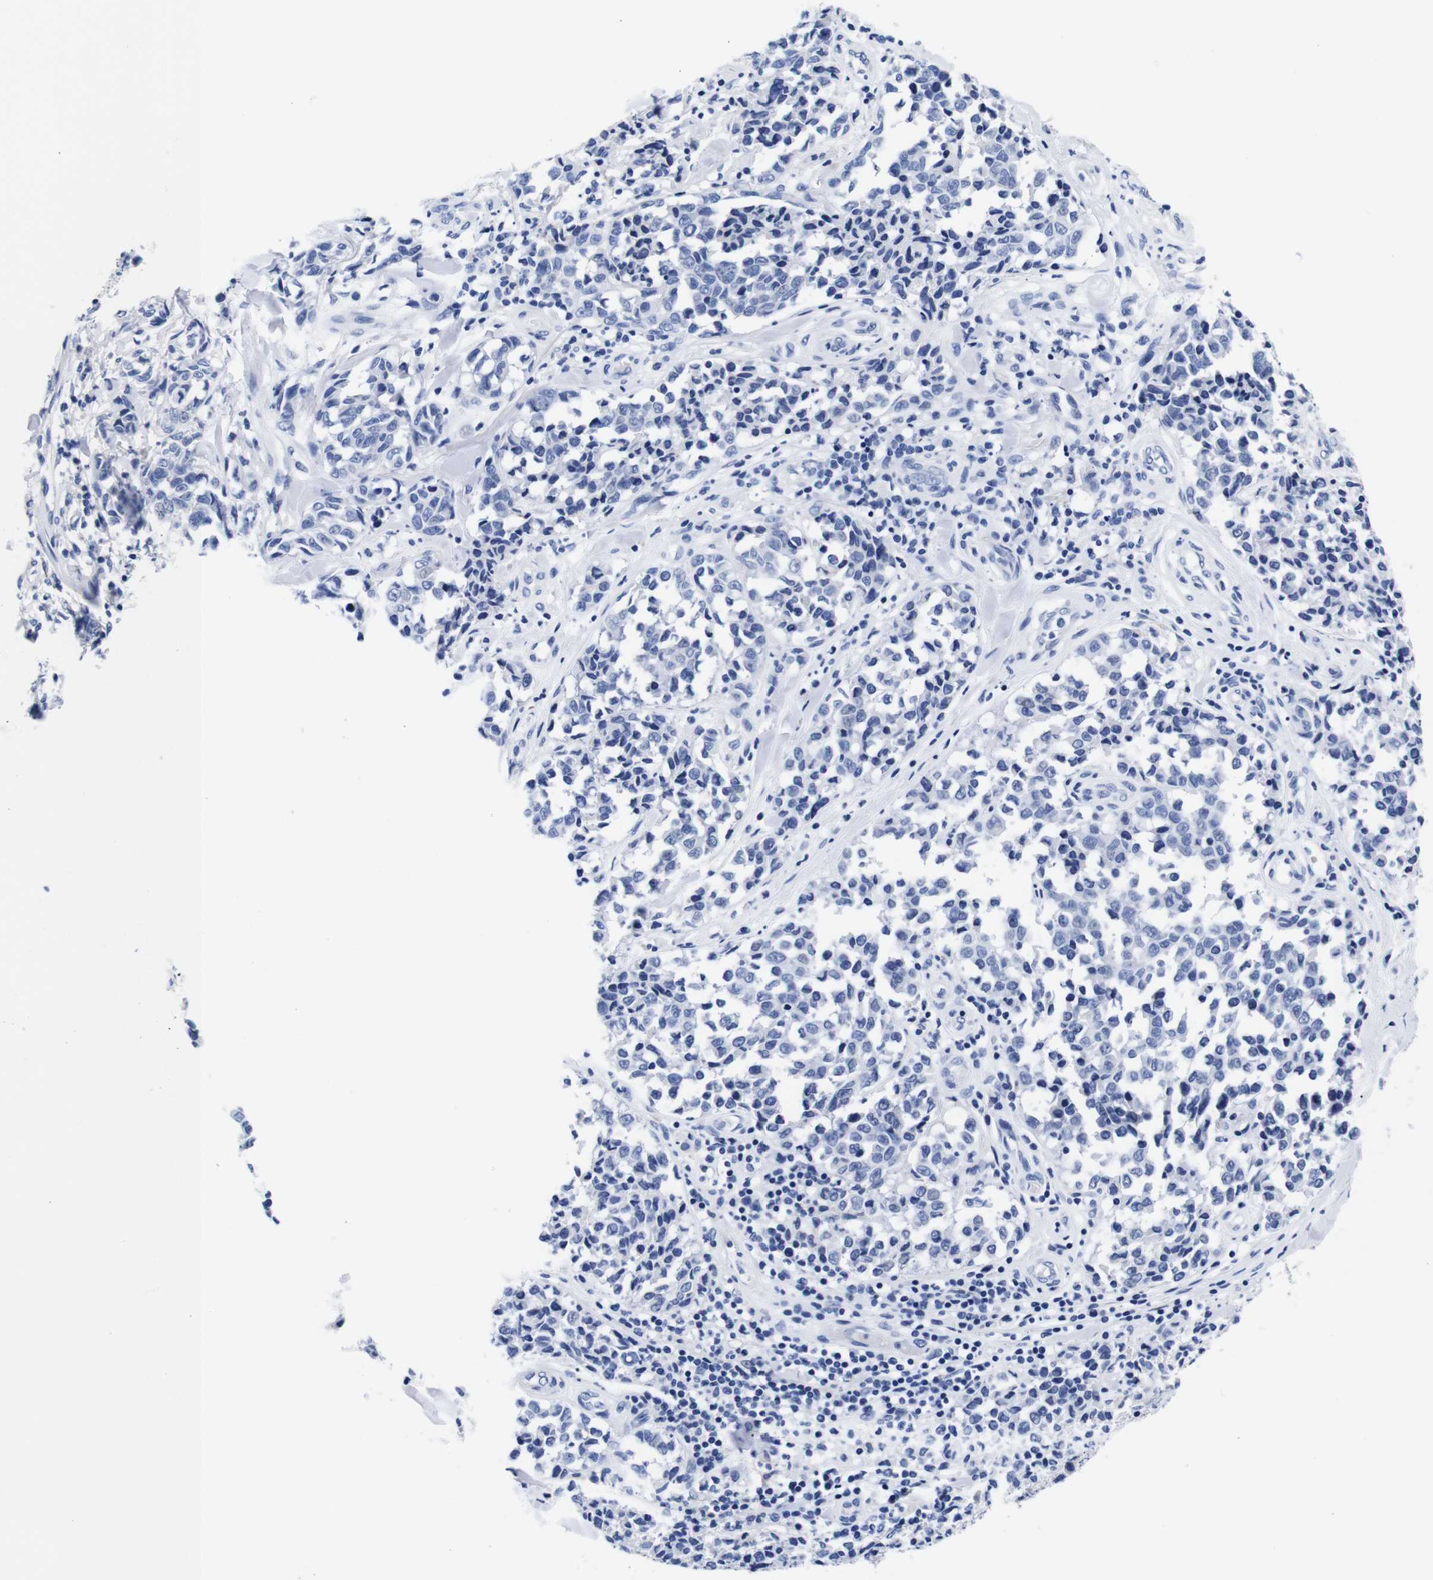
{"staining": {"intensity": "negative", "quantity": "none", "location": "none"}, "tissue": "melanoma", "cell_type": "Tumor cells", "image_type": "cancer", "snomed": [{"axis": "morphology", "description": "Malignant melanoma, NOS"}, {"axis": "topography", "description": "Skin"}], "caption": "High power microscopy histopathology image of an immunohistochemistry image of melanoma, revealing no significant expression in tumor cells.", "gene": "CLEC4G", "patient": {"sex": "female", "age": 64}}